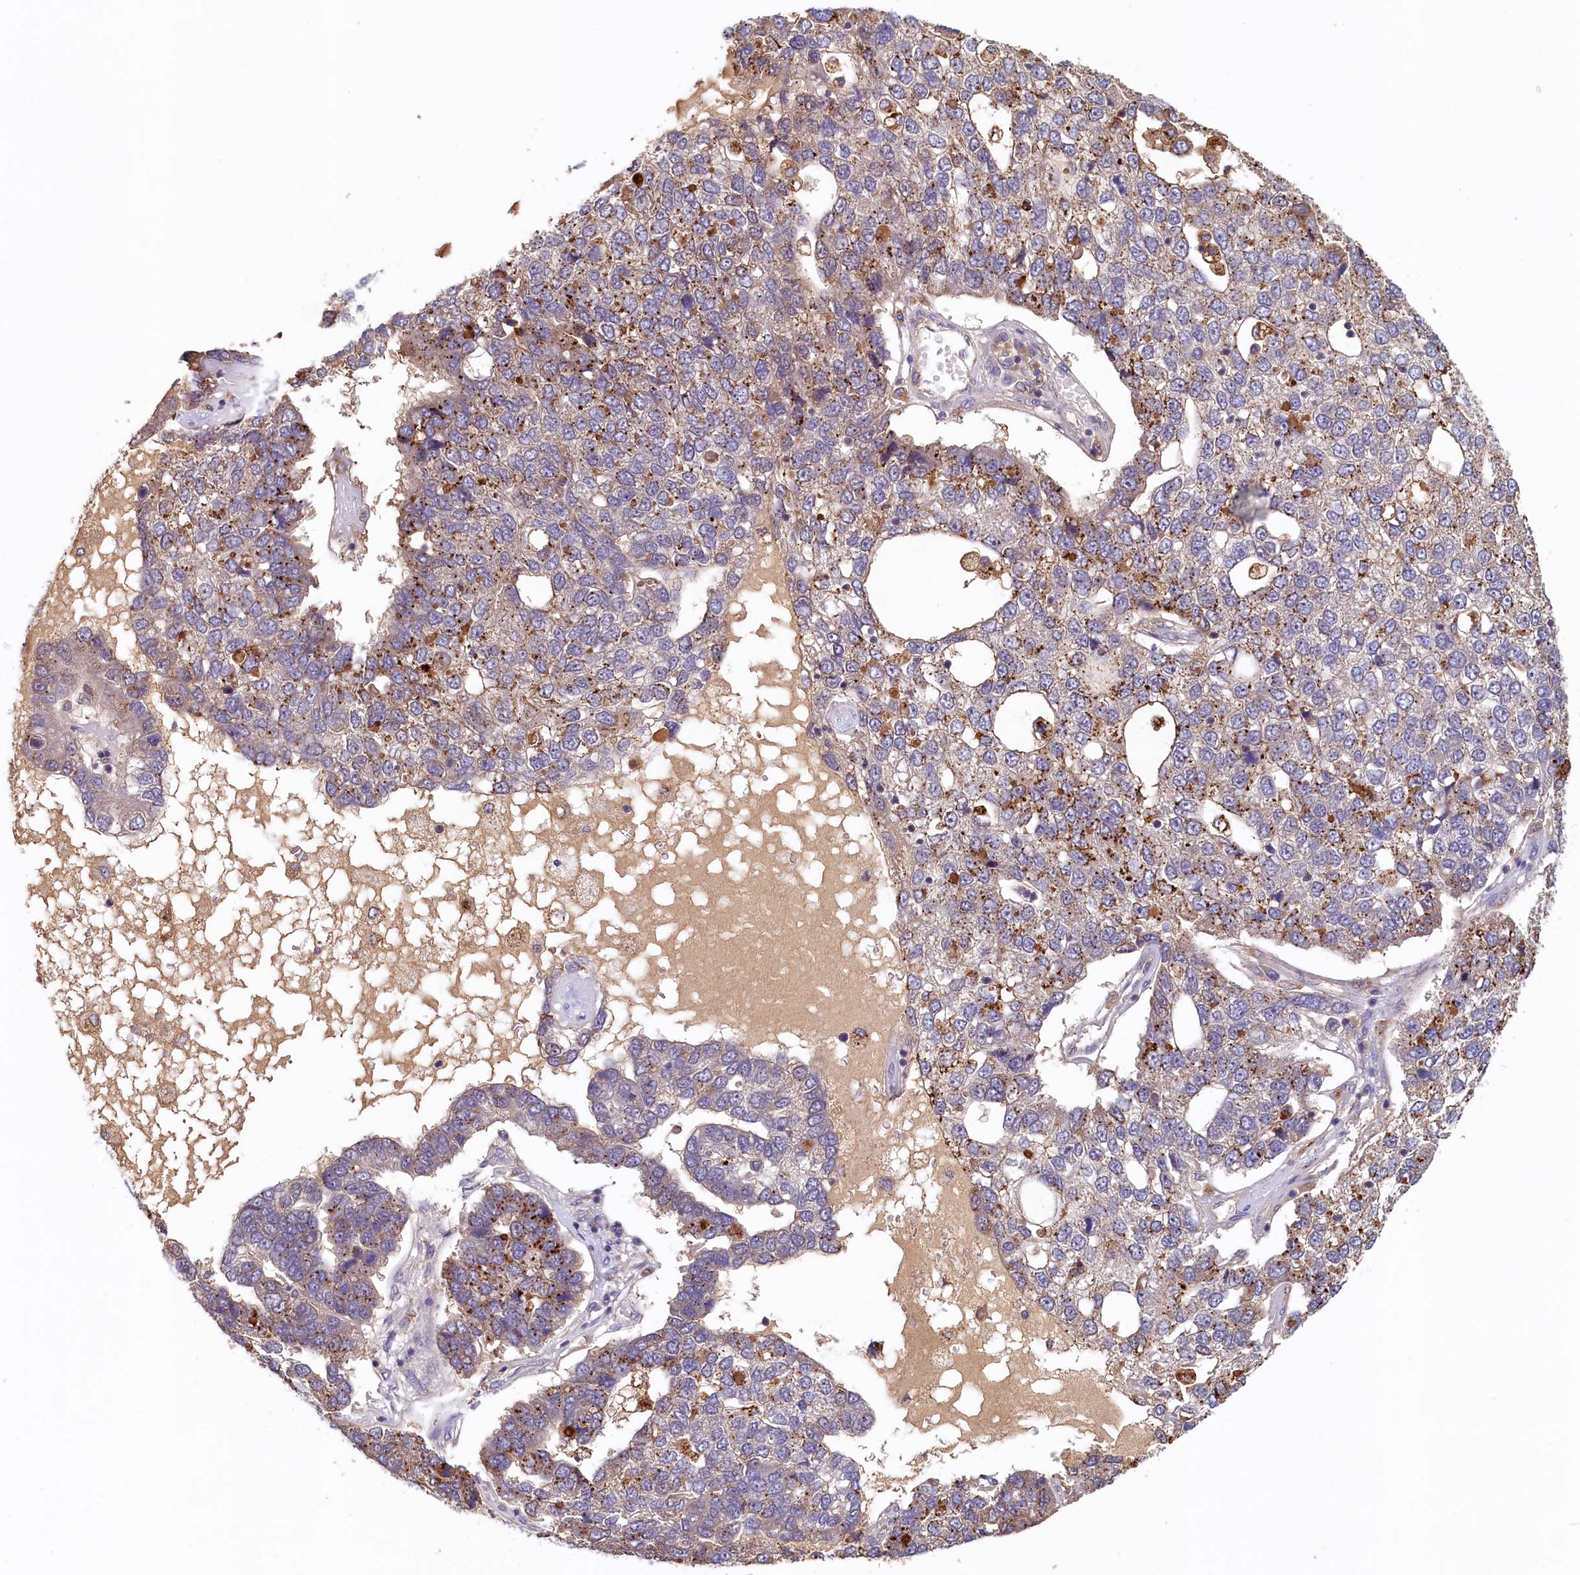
{"staining": {"intensity": "moderate", "quantity": "25%-75%", "location": "cytoplasmic/membranous"}, "tissue": "pancreatic cancer", "cell_type": "Tumor cells", "image_type": "cancer", "snomed": [{"axis": "morphology", "description": "Adenocarcinoma, NOS"}, {"axis": "topography", "description": "Pancreas"}], "caption": "Immunohistochemistry (DAB (3,3'-diaminobenzidine)) staining of pancreatic adenocarcinoma displays moderate cytoplasmic/membranous protein expression in approximately 25%-75% of tumor cells. The staining was performed using DAB (3,3'-diaminobenzidine) to visualize the protein expression in brown, while the nuclei were stained in blue with hematoxylin (Magnification: 20x).", "gene": "NUBP2", "patient": {"sex": "female", "age": 61}}